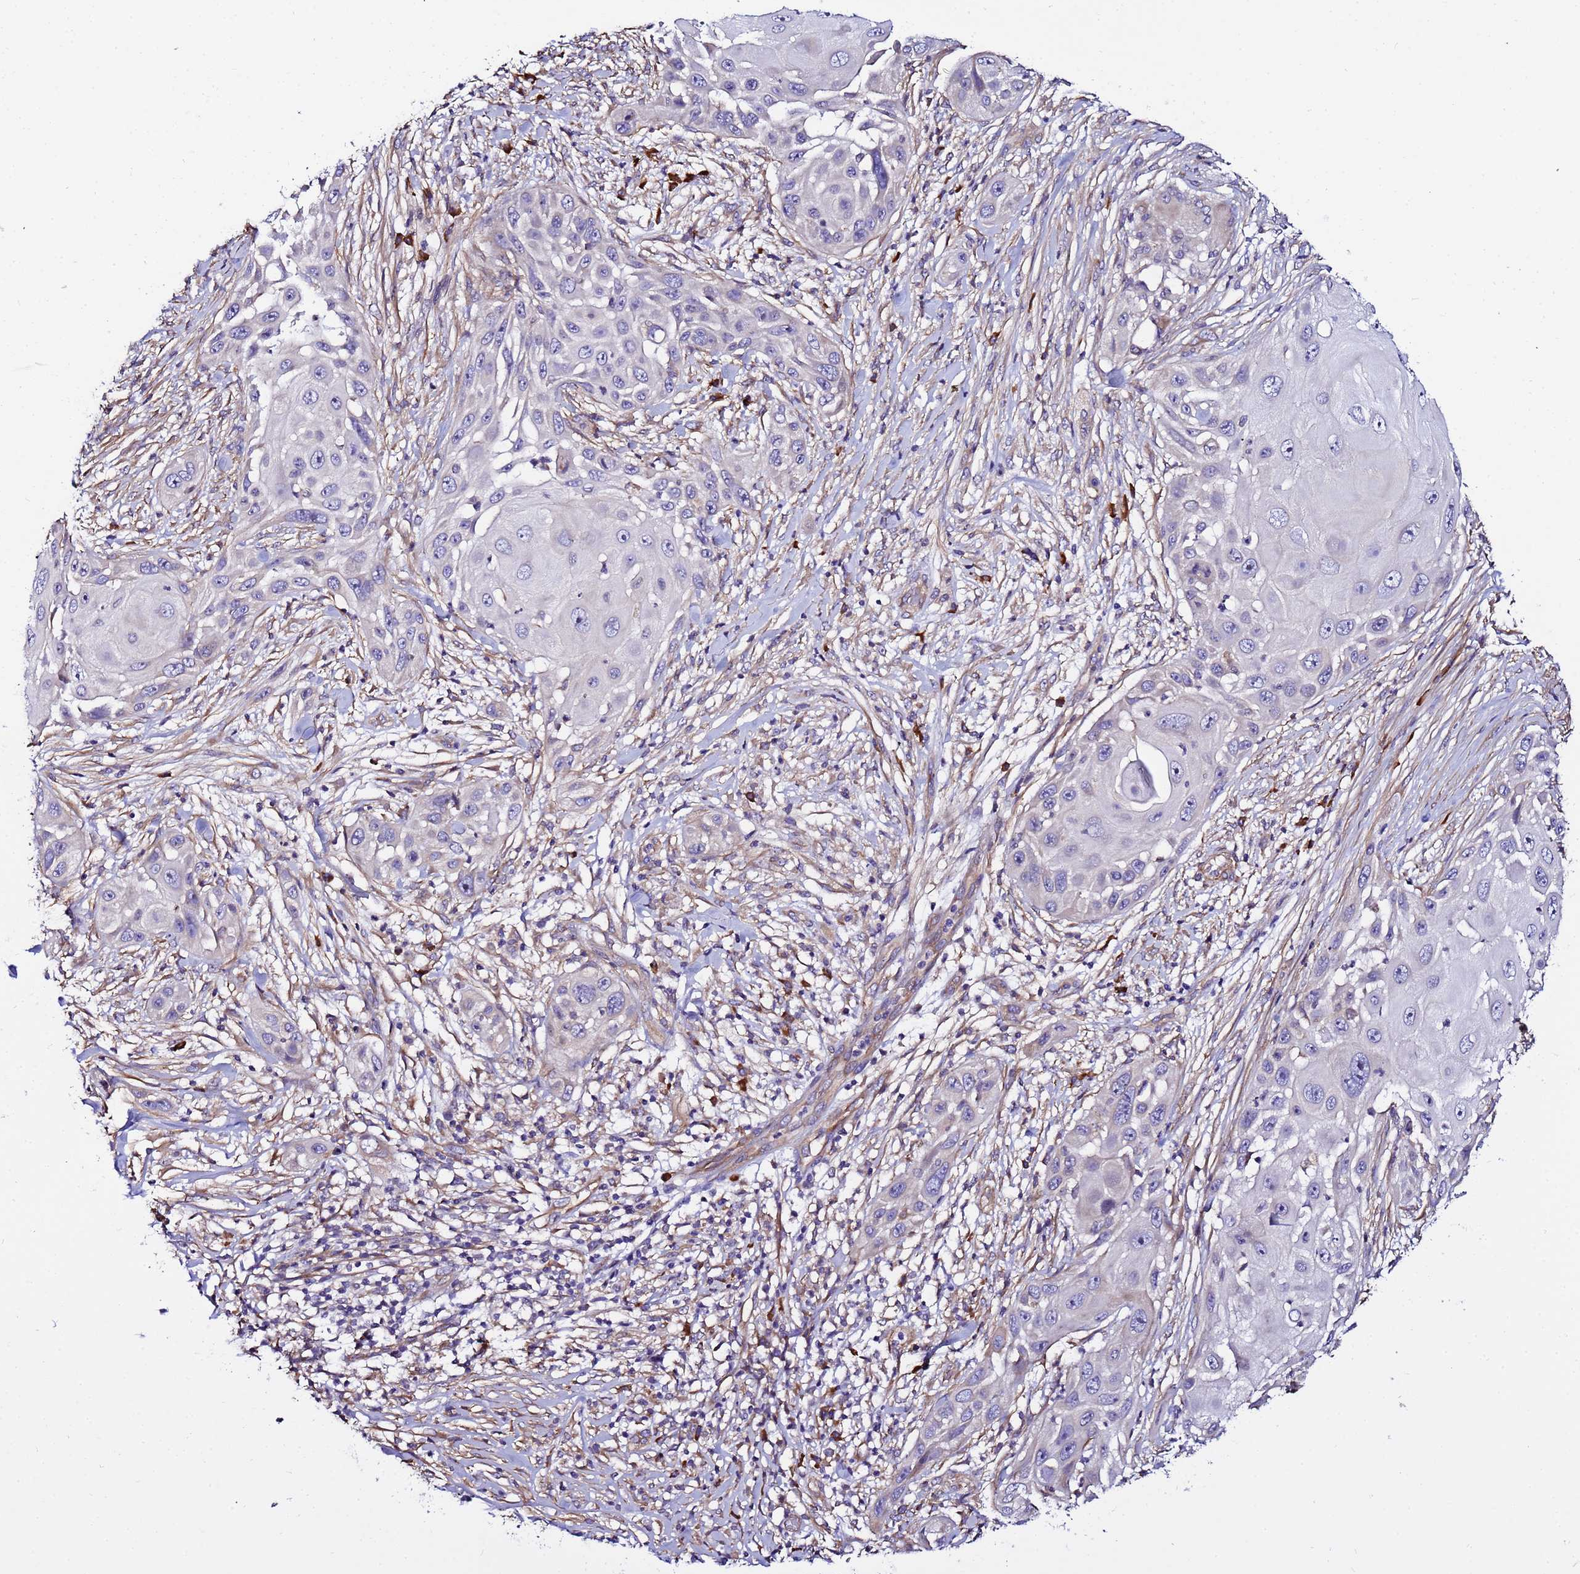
{"staining": {"intensity": "negative", "quantity": "none", "location": "none"}, "tissue": "skin cancer", "cell_type": "Tumor cells", "image_type": "cancer", "snomed": [{"axis": "morphology", "description": "Squamous cell carcinoma, NOS"}, {"axis": "topography", "description": "Skin"}], "caption": "Tumor cells are negative for brown protein staining in squamous cell carcinoma (skin).", "gene": "JRKL", "patient": {"sex": "female", "age": 44}}